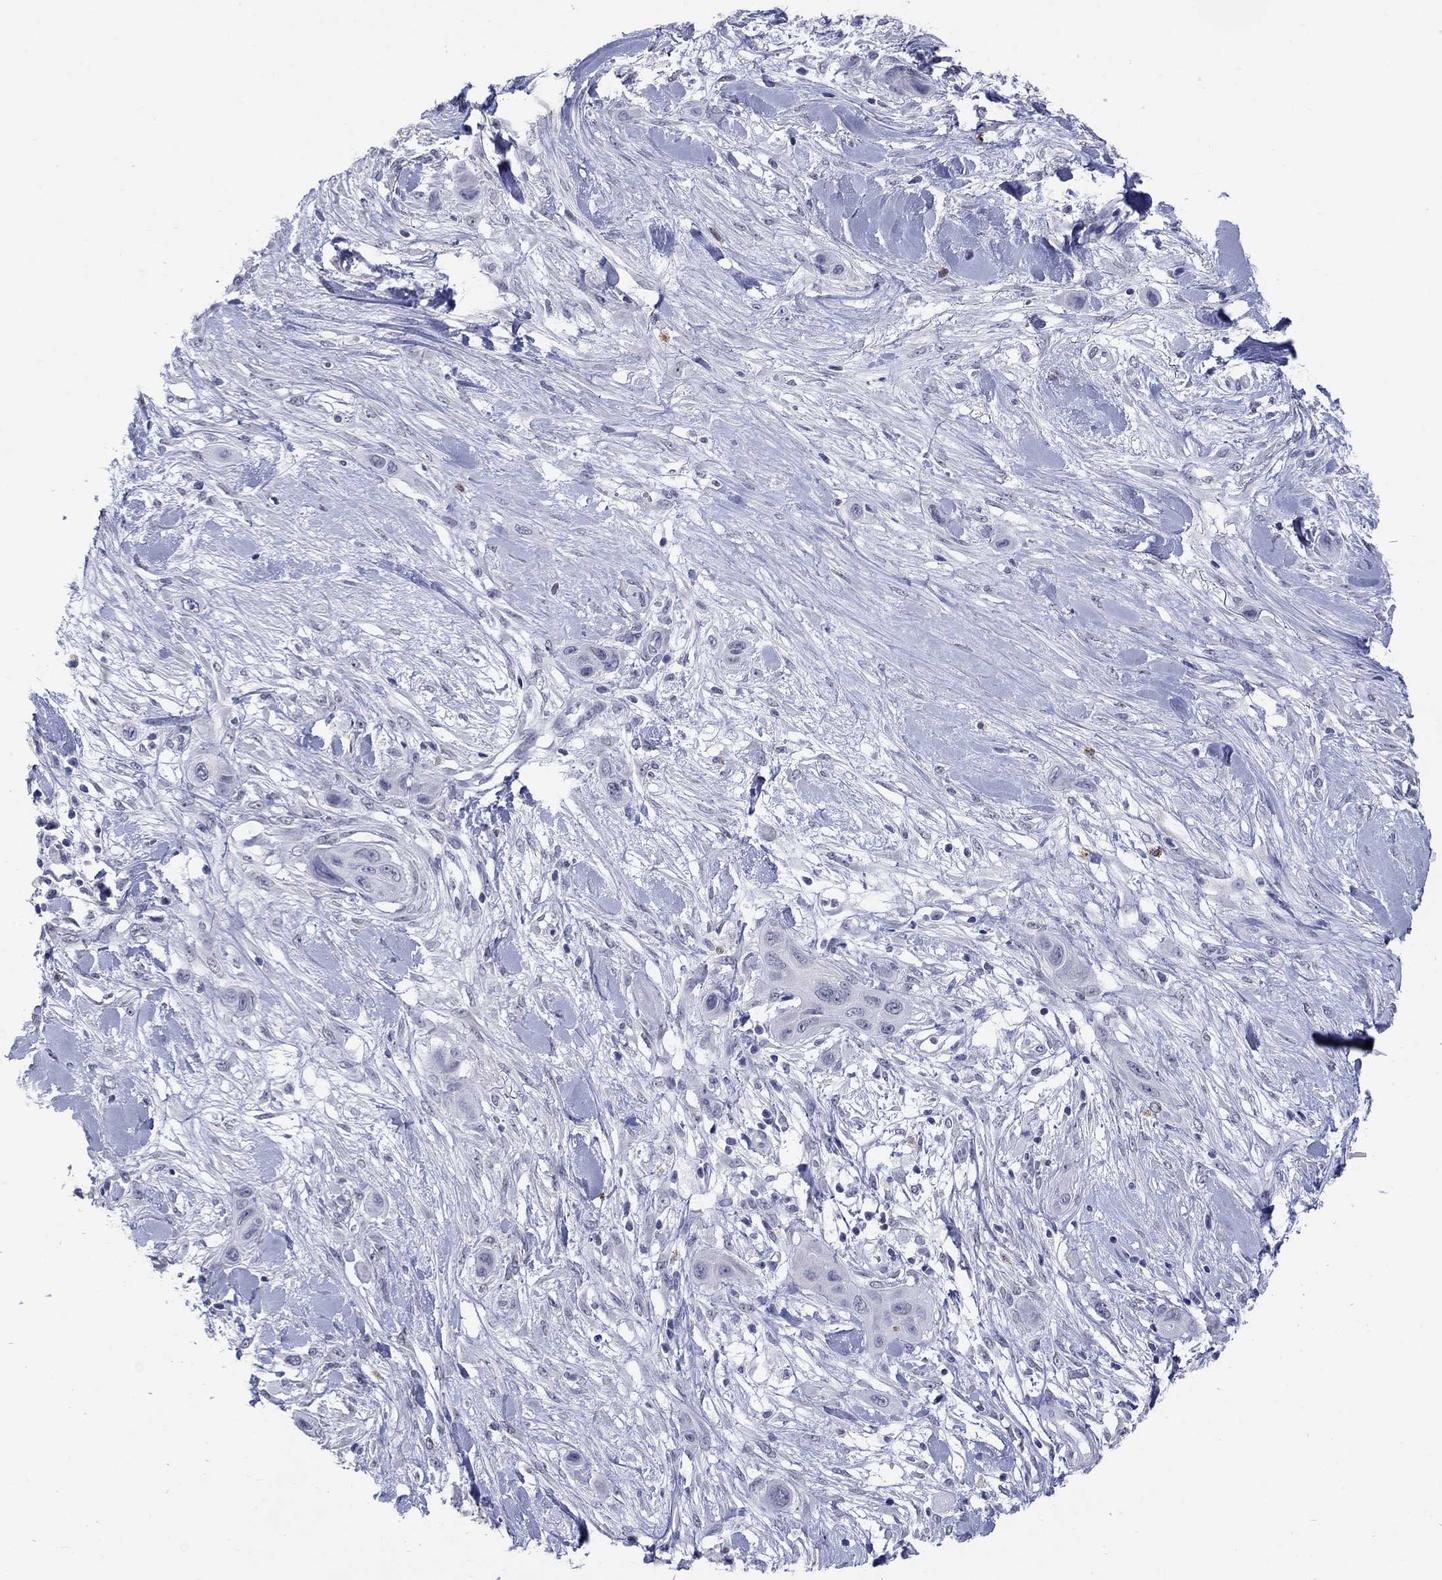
{"staining": {"intensity": "negative", "quantity": "none", "location": "none"}, "tissue": "skin cancer", "cell_type": "Tumor cells", "image_type": "cancer", "snomed": [{"axis": "morphology", "description": "Squamous cell carcinoma, NOS"}, {"axis": "topography", "description": "Skin"}], "caption": "Histopathology image shows no significant protein expression in tumor cells of skin squamous cell carcinoma.", "gene": "ECEL1", "patient": {"sex": "male", "age": 79}}